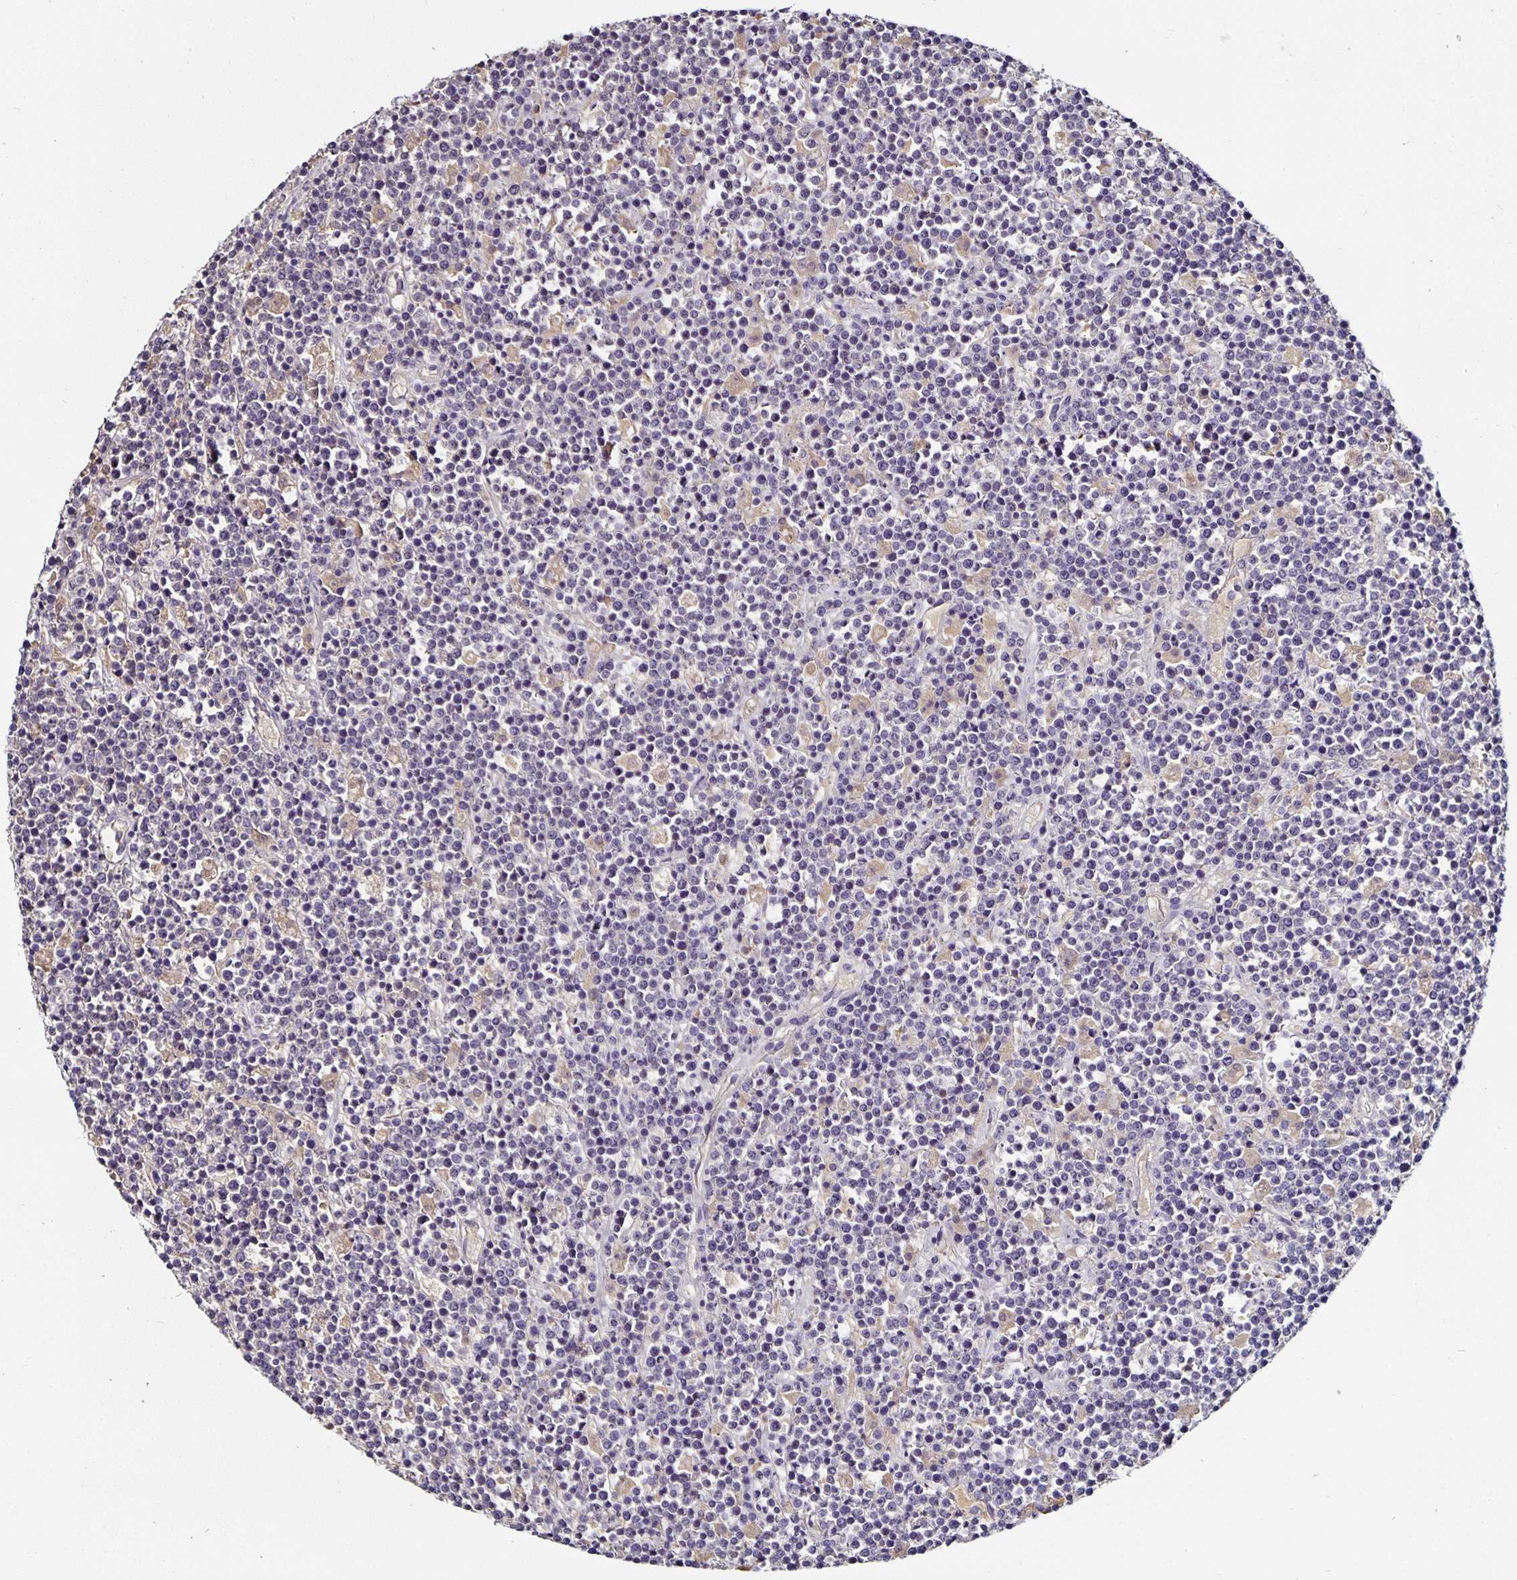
{"staining": {"intensity": "negative", "quantity": "none", "location": "none"}, "tissue": "lymphoma", "cell_type": "Tumor cells", "image_type": "cancer", "snomed": [{"axis": "morphology", "description": "Malignant lymphoma, non-Hodgkin's type, High grade"}, {"axis": "topography", "description": "Ovary"}], "caption": "High power microscopy histopathology image of an immunohistochemistry image of malignant lymphoma, non-Hodgkin's type (high-grade), revealing no significant staining in tumor cells.", "gene": "TTR", "patient": {"sex": "female", "age": 56}}